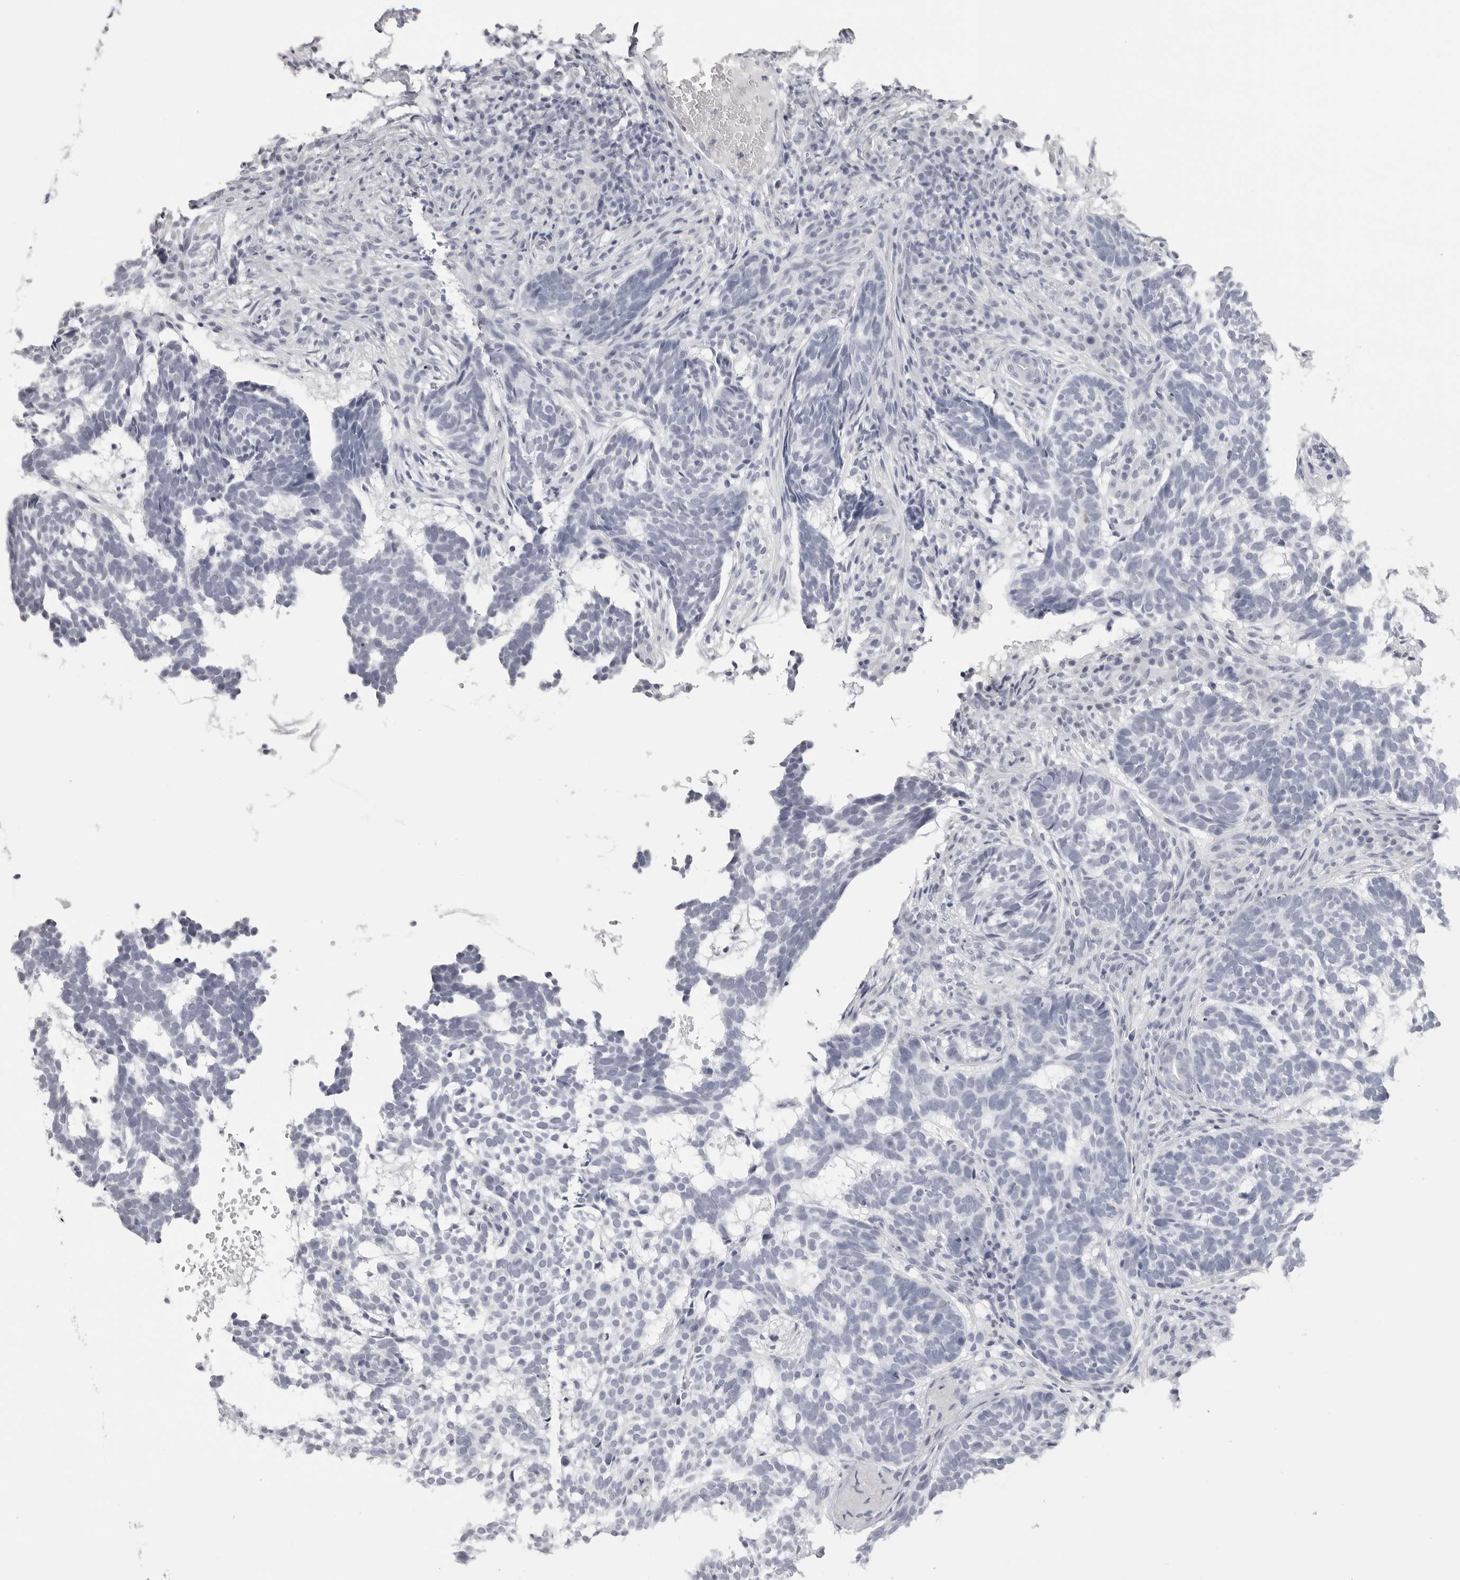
{"staining": {"intensity": "negative", "quantity": "none", "location": "none"}, "tissue": "skin cancer", "cell_type": "Tumor cells", "image_type": "cancer", "snomed": [{"axis": "morphology", "description": "Basal cell carcinoma"}, {"axis": "topography", "description": "Skin"}], "caption": "Human skin basal cell carcinoma stained for a protein using IHC reveals no staining in tumor cells.", "gene": "CST1", "patient": {"sex": "male", "age": 85}}